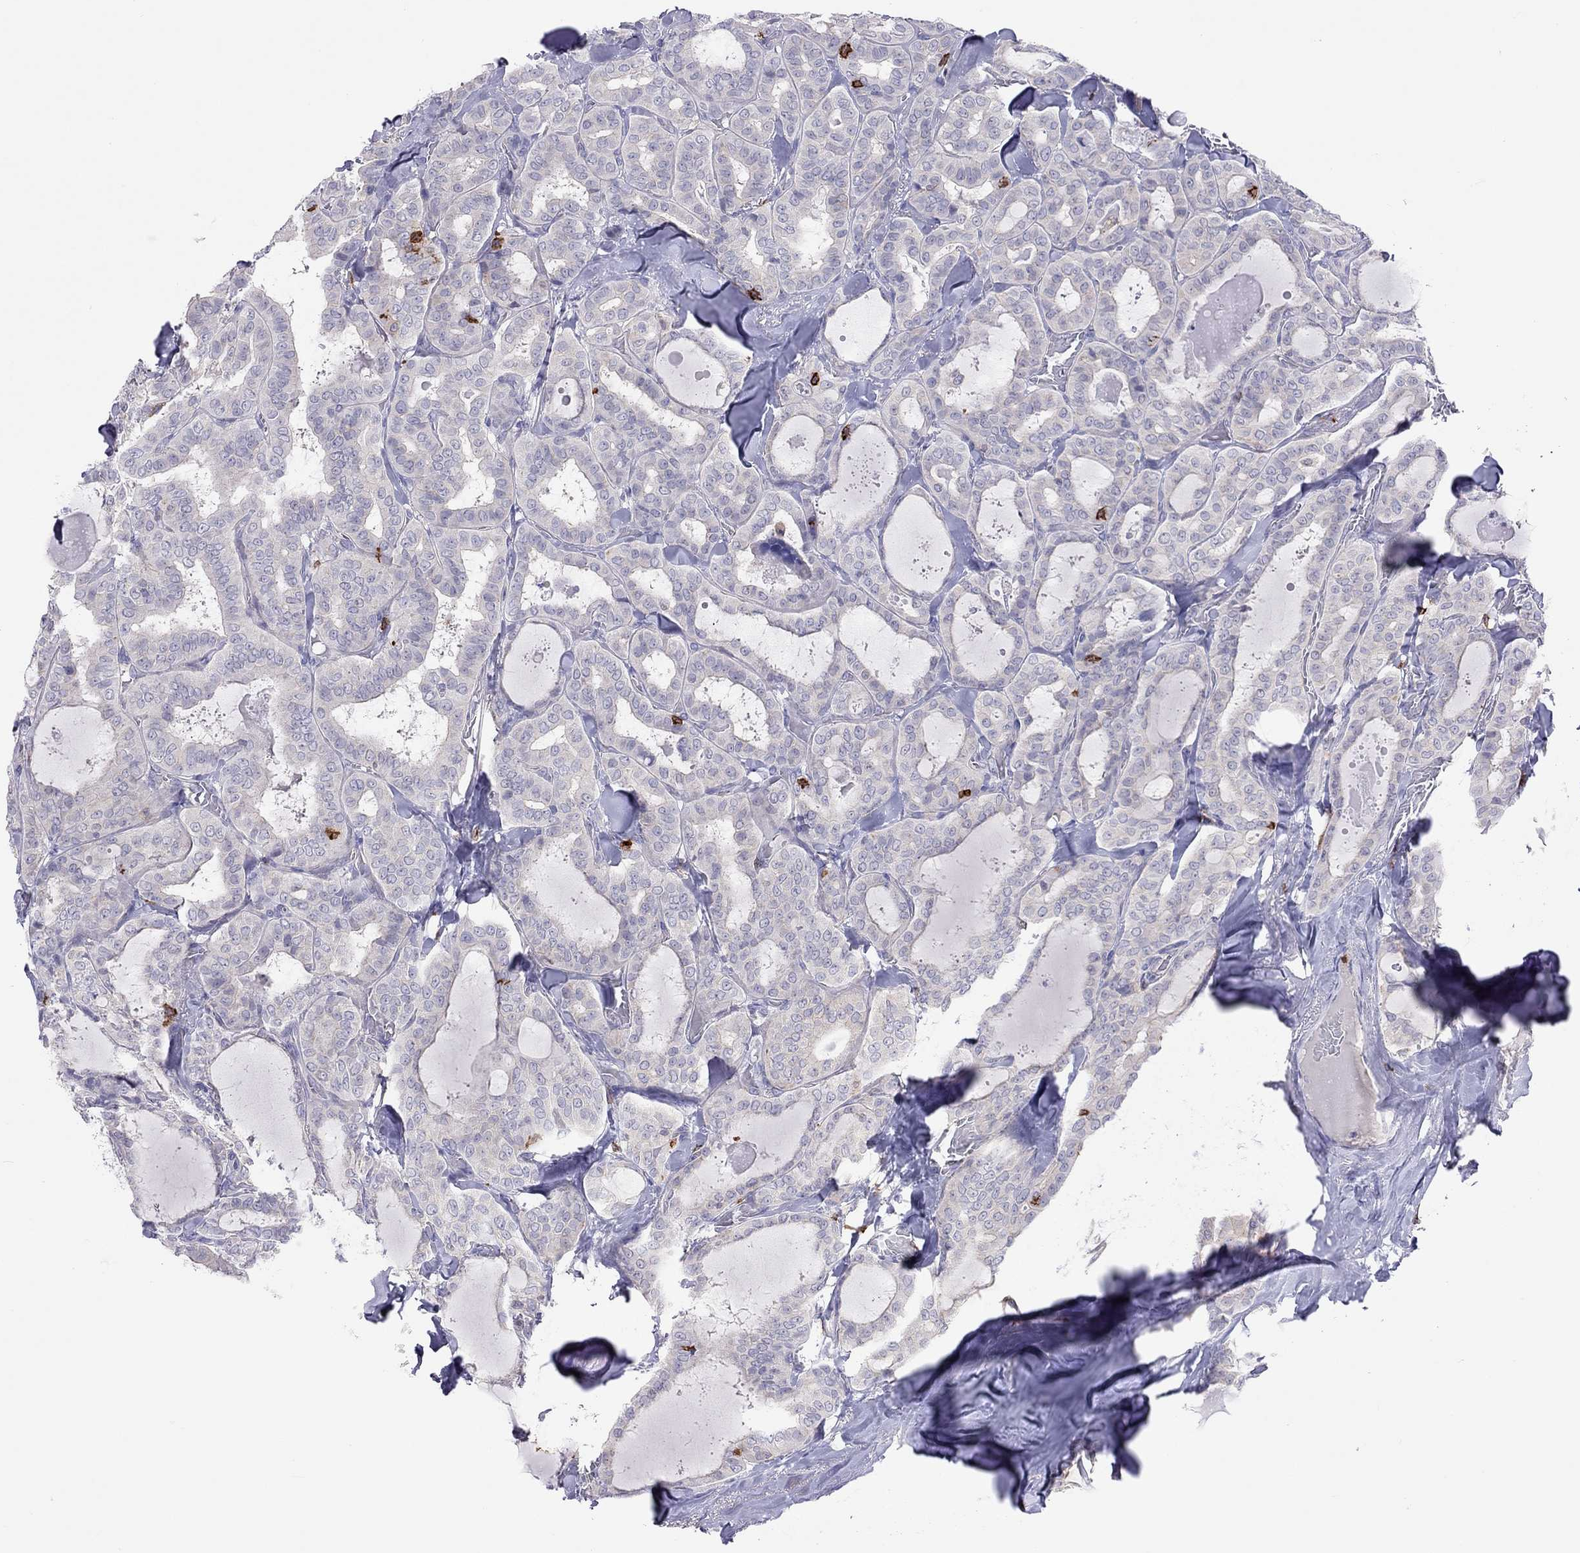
{"staining": {"intensity": "negative", "quantity": "none", "location": "none"}, "tissue": "thyroid cancer", "cell_type": "Tumor cells", "image_type": "cancer", "snomed": [{"axis": "morphology", "description": "Papillary adenocarcinoma, NOS"}, {"axis": "topography", "description": "Thyroid gland"}], "caption": "The photomicrograph exhibits no staining of tumor cells in thyroid cancer (papillary adenocarcinoma).", "gene": "MND1", "patient": {"sex": "female", "age": 39}}